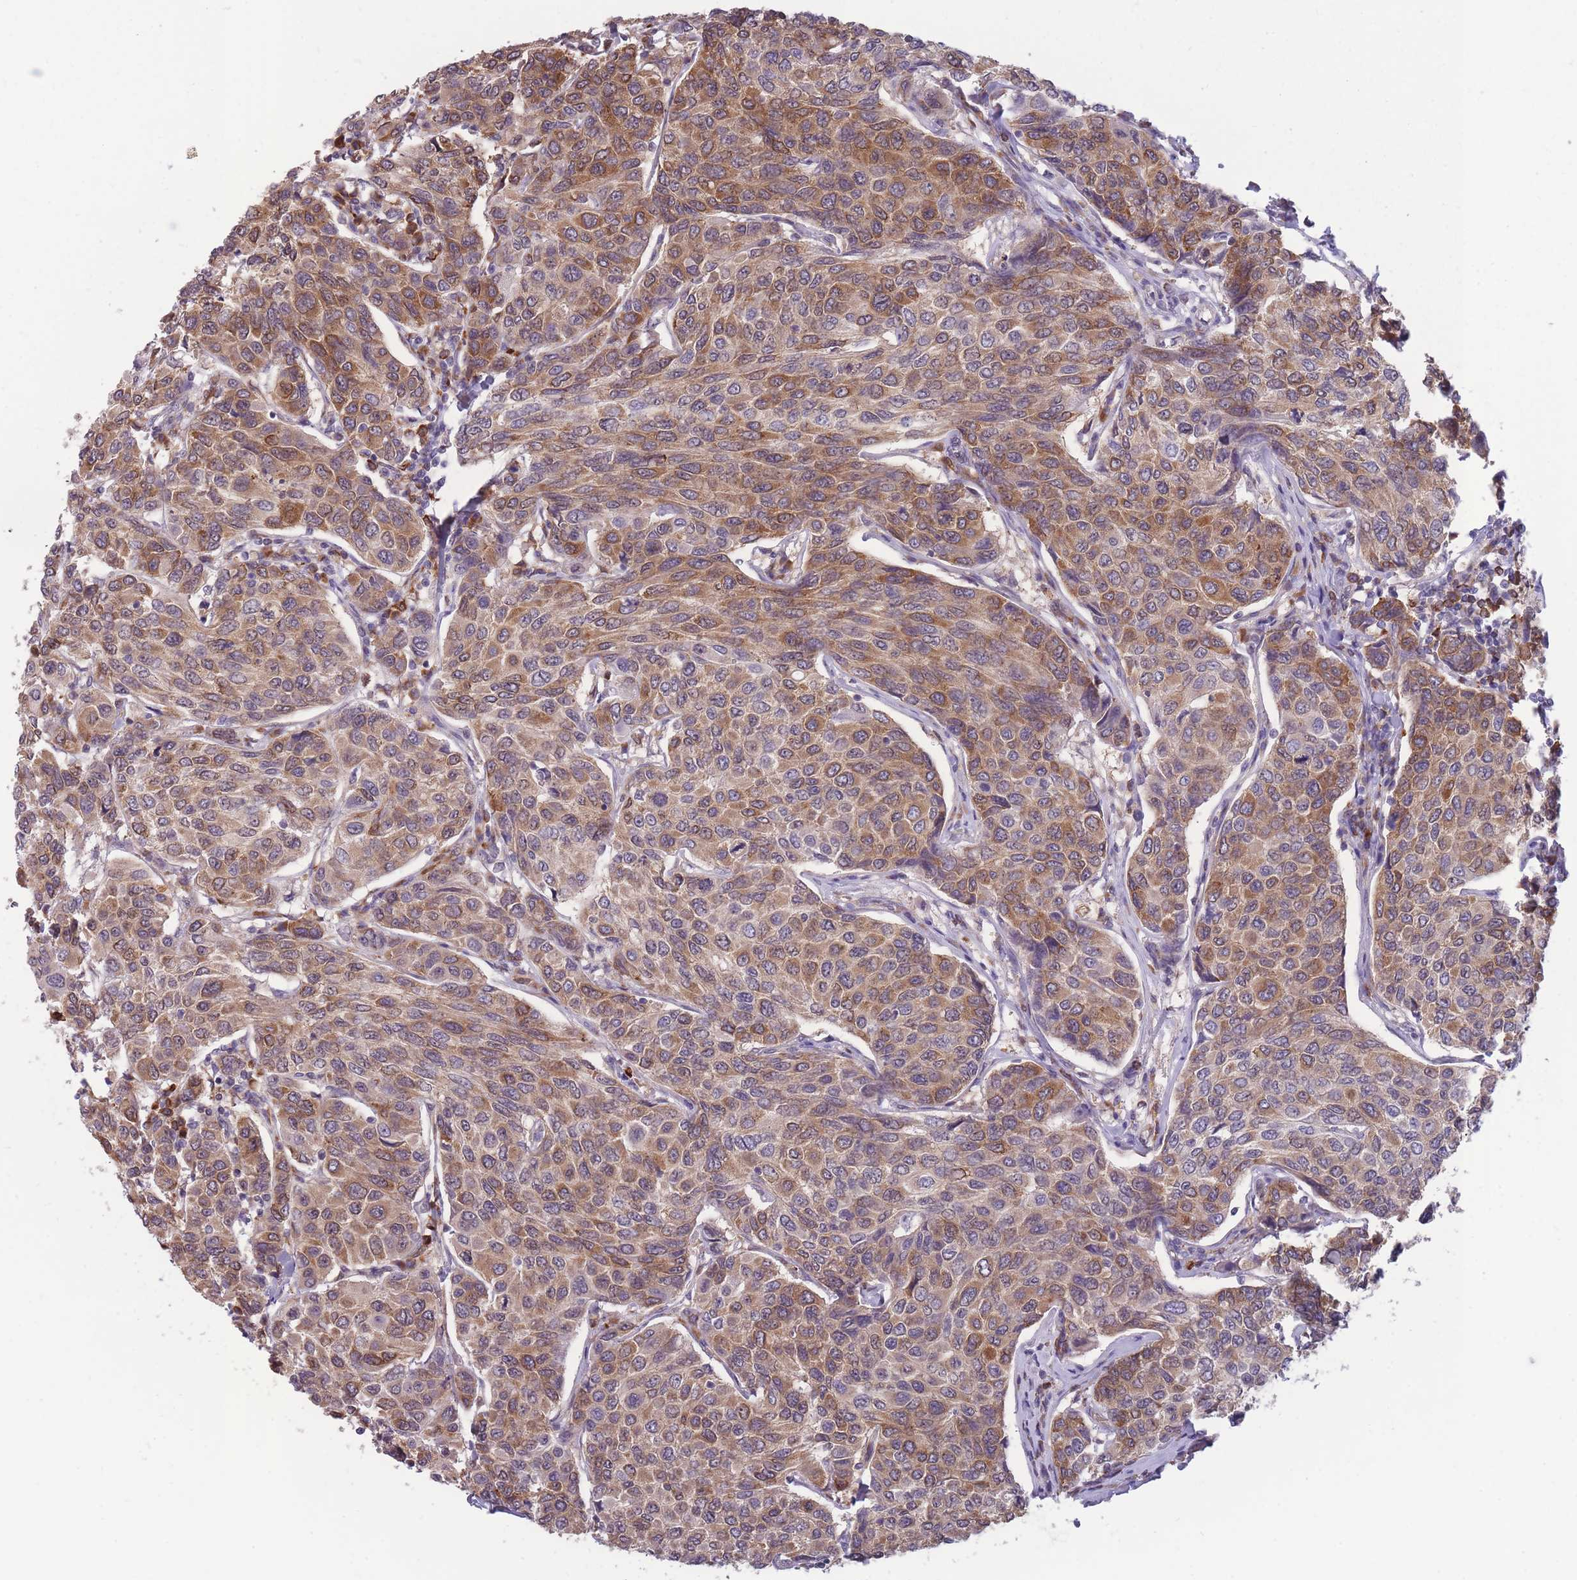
{"staining": {"intensity": "moderate", "quantity": ">75%", "location": "cytoplasmic/membranous"}, "tissue": "breast cancer", "cell_type": "Tumor cells", "image_type": "cancer", "snomed": [{"axis": "morphology", "description": "Duct carcinoma"}, {"axis": "topography", "description": "Breast"}], "caption": "Tumor cells display medium levels of moderate cytoplasmic/membranous staining in approximately >75% of cells in human breast invasive ductal carcinoma.", "gene": "TMEM121", "patient": {"sex": "female", "age": 55}}